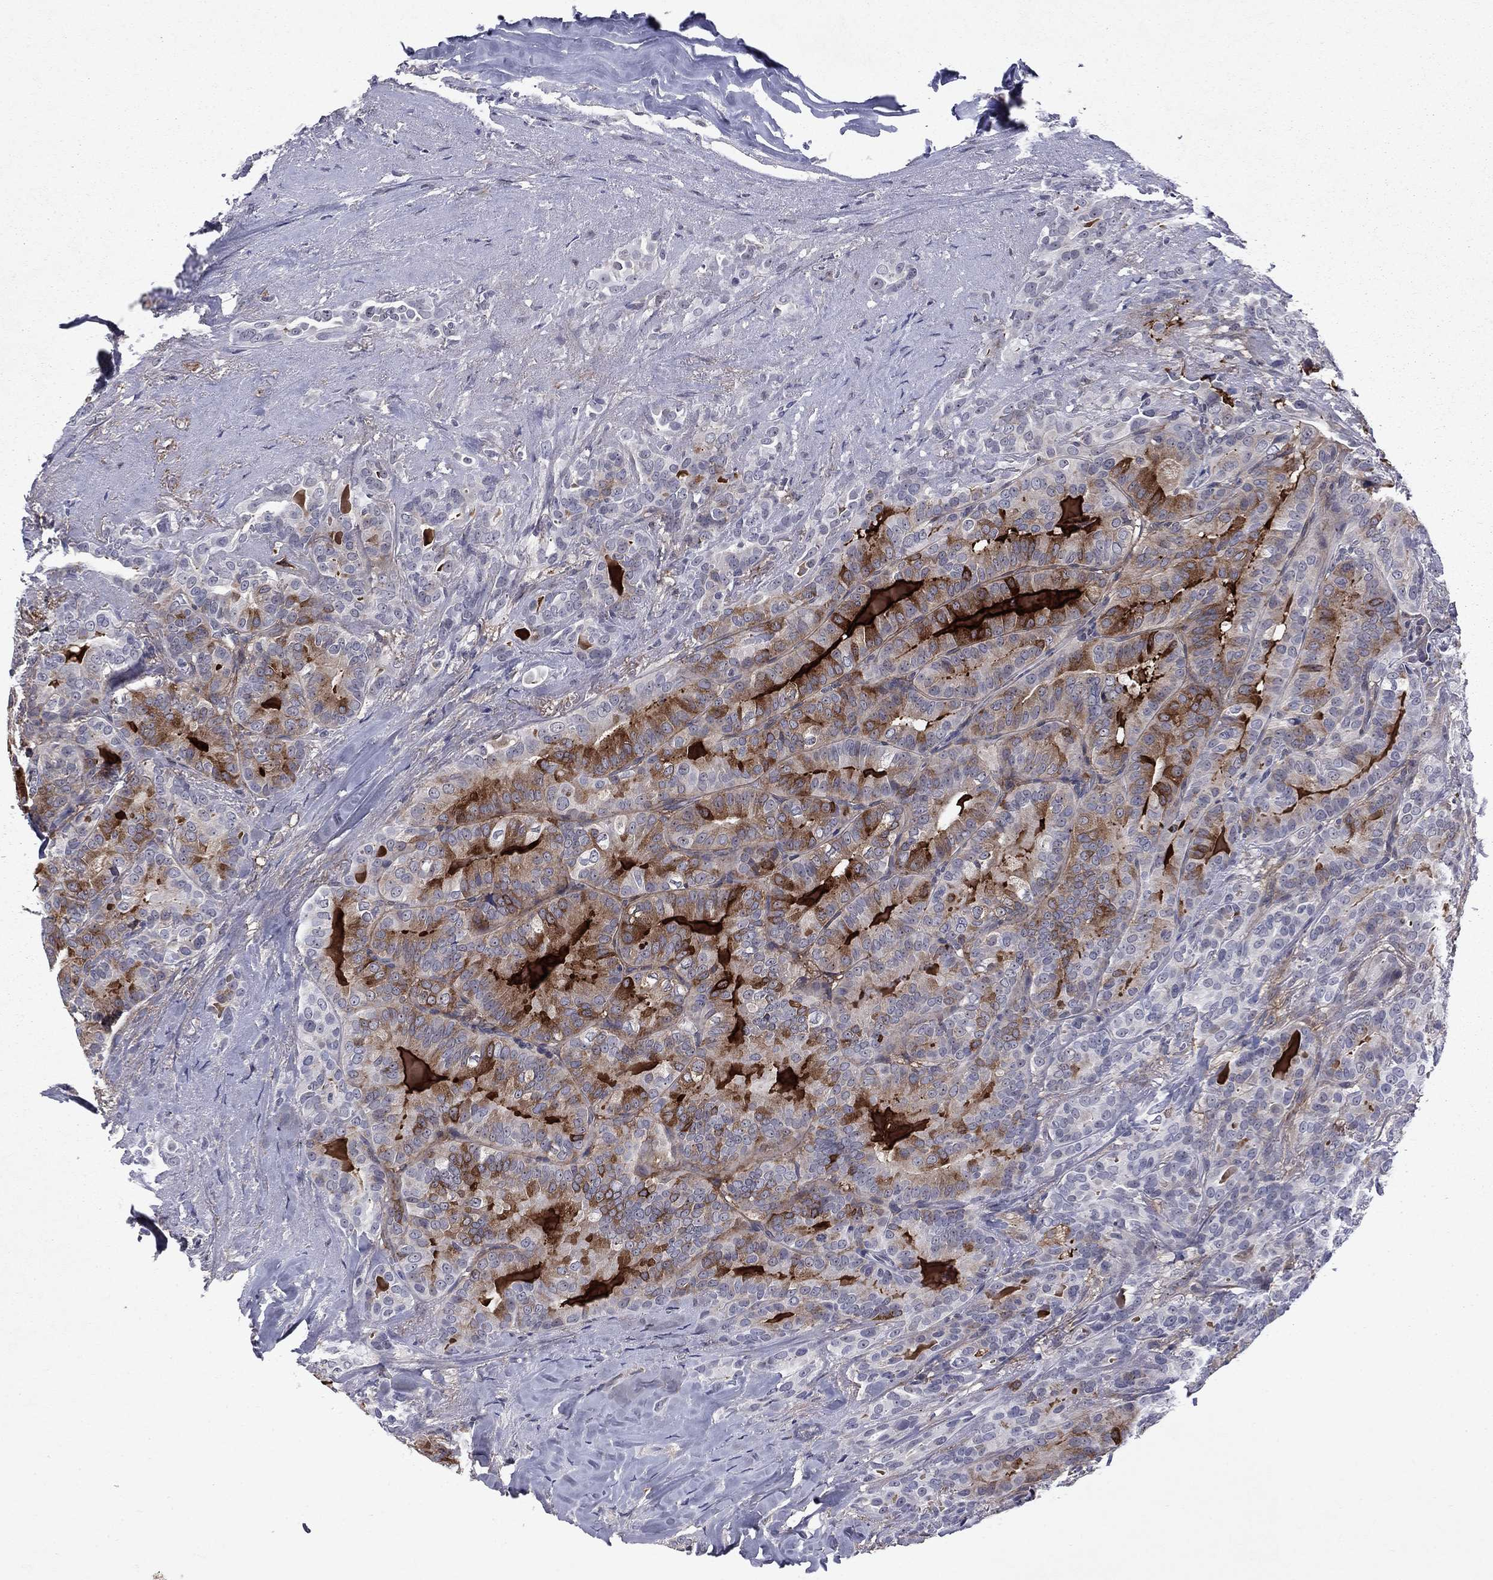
{"staining": {"intensity": "strong", "quantity": "<25%", "location": "cytoplasmic/membranous"}, "tissue": "thyroid cancer", "cell_type": "Tumor cells", "image_type": "cancer", "snomed": [{"axis": "morphology", "description": "Papillary adenocarcinoma, NOS"}, {"axis": "topography", "description": "Thyroid gland"}], "caption": "Thyroid cancer (papillary adenocarcinoma) was stained to show a protein in brown. There is medium levels of strong cytoplasmic/membranous positivity in approximately <25% of tumor cells.", "gene": "ECM1", "patient": {"sex": "male", "age": 61}}